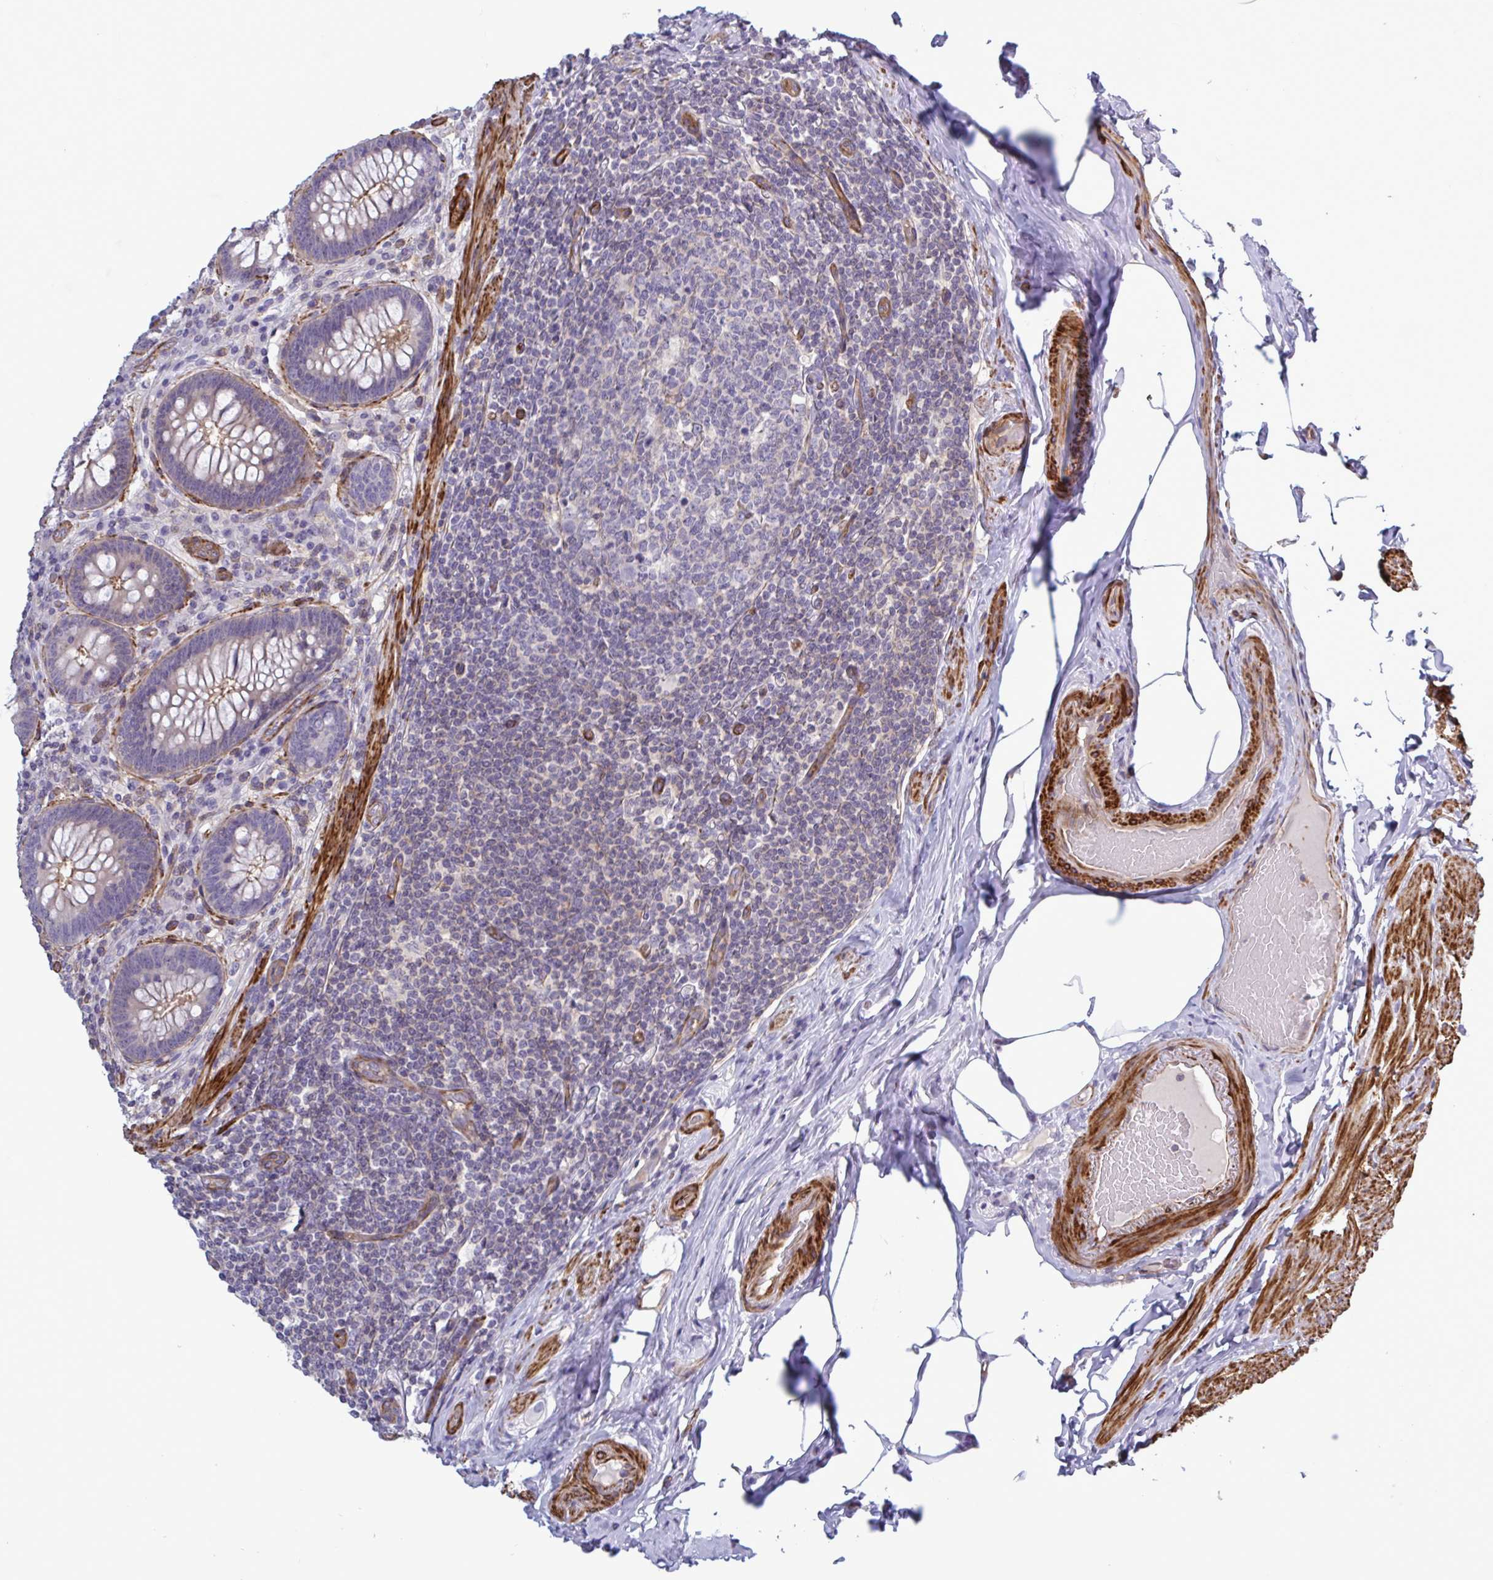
{"staining": {"intensity": "moderate", "quantity": "25%-75%", "location": "cytoplasmic/membranous"}, "tissue": "appendix", "cell_type": "Glandular cells", "image_type": "normal", "snomed": [{"axis": "morphology", "description": "Normal tissue, NOS"}, {"axis": "topography", "description": "Appendix"}], "caption": "Moderate cytoplasmic/membranous protein staining is appreciated in approximately 25%-75% of glandular cells in appendix. The staining was performed using DAB to visualize the protein expression in brown, while the nuclei were stained in blue with hematoxylin (Magnification: 20x).", "gene": "SHISA7", "patient": {"sex": "male", "age": 71}}